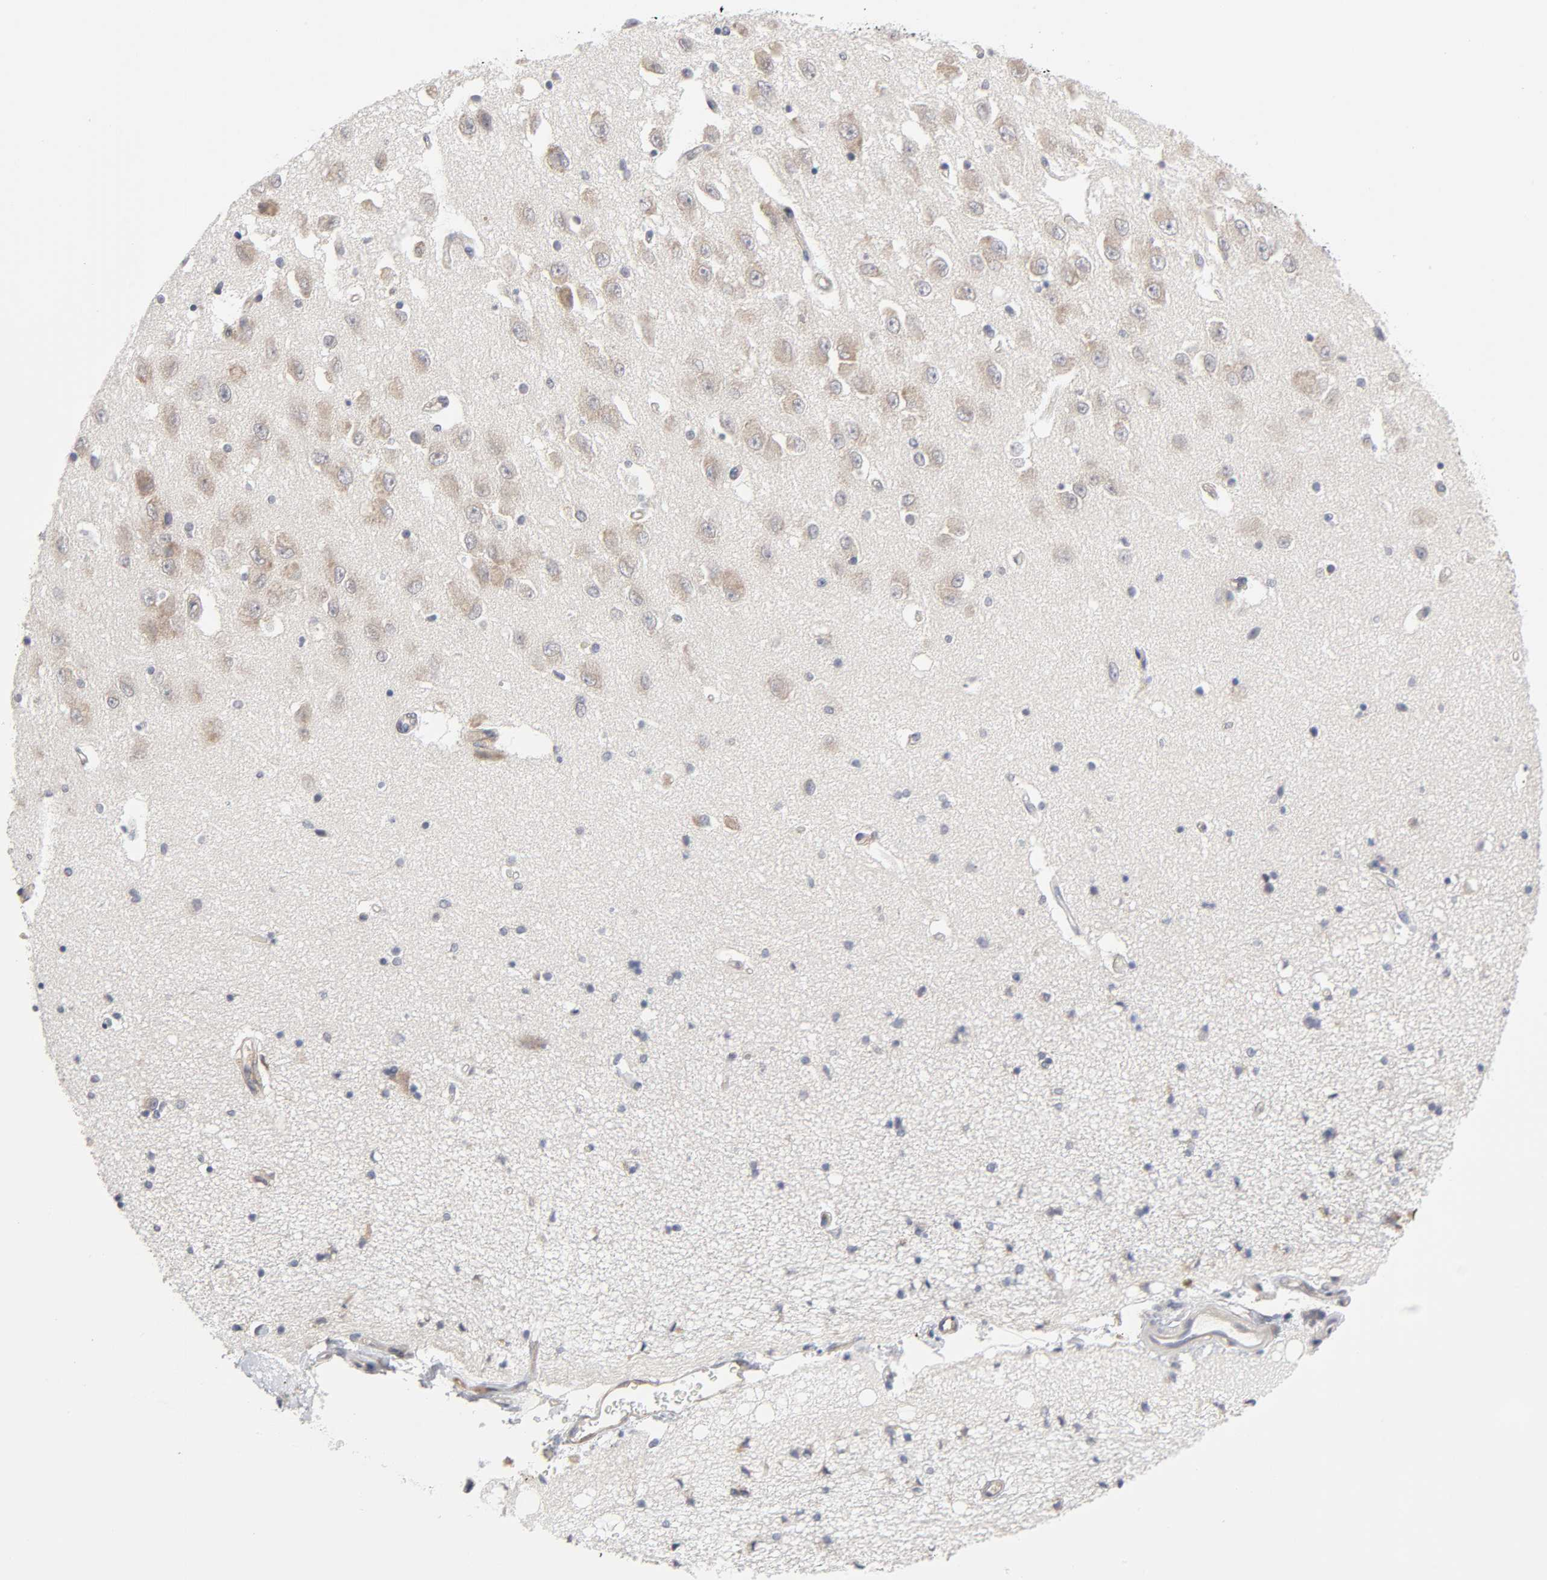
{"staining": {"intensity": "negative", "quantity": "none", "location": "none"}, "tissue": "hippocampus", "cell_type": "Glial cells", "image_type": "normal", "snomed": [{"axis": "morphology", "description": "Normal tissue, NOS"}, {"axis": "topography", "description": "Hippocampus"}], "caption": "The histopathology image demonstrates no significant expression in glial cells of hippocampus.", "gene": "IL4R", "patient": {"sex": "female", "age": 54}}